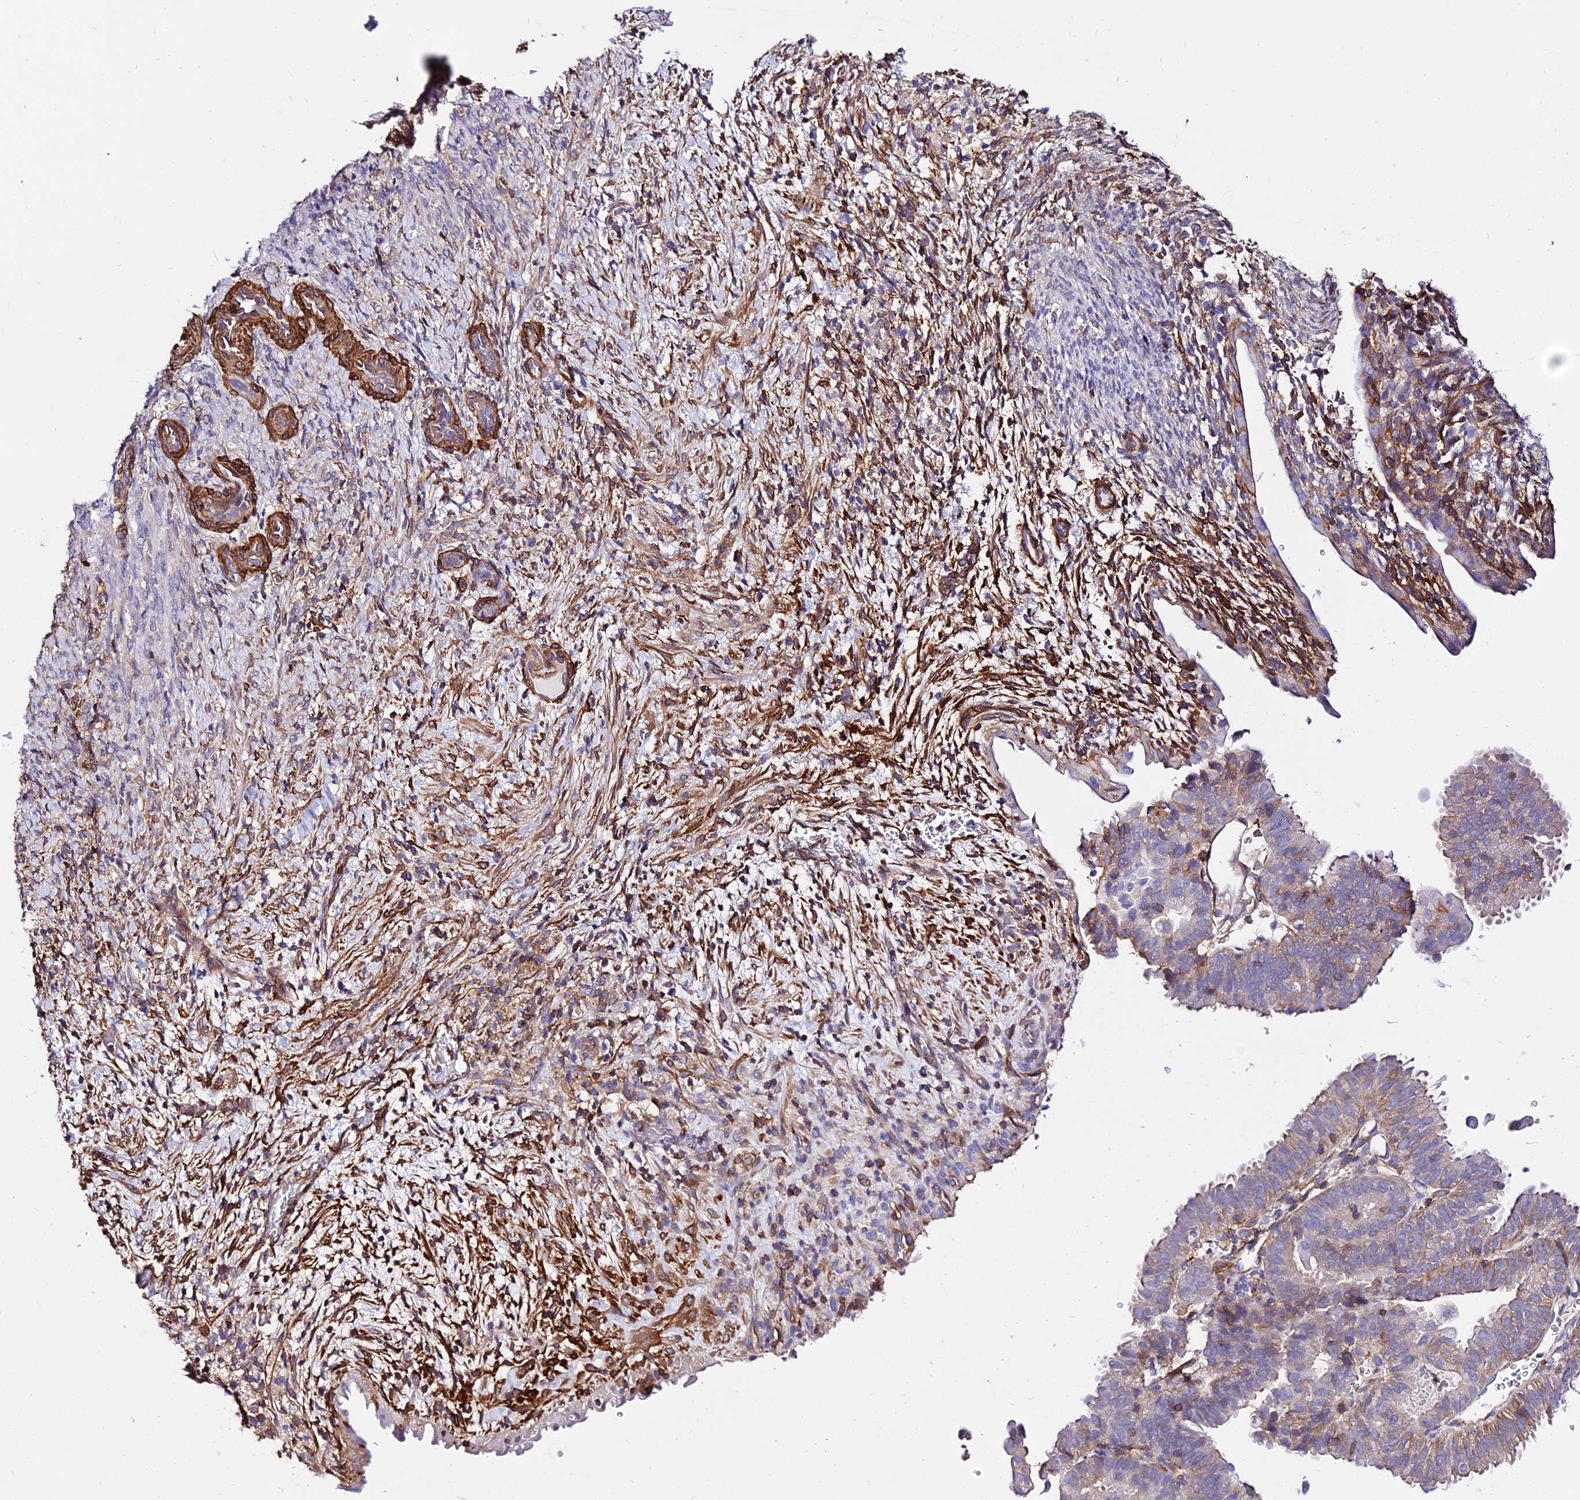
{"staining": {"intensity": "weak", "quantity": "25%-75%", "location": "cytoplasmic/membranous"}, "tissue": "endometrial cancer", "cell_type": "Tumor cells", "image_type": "cancer", "snomed": [{"axis": "morphology", "description": "Adenocarcinoma, NOS"}, {"axis": "topography", "description": "Endometrium"}], "caption": "High-power microscopy captured an immunohistochemistry micrograph of endometrial cancer (adenocarcinoma), revealing weak cytoplasmic/membranous positivity in approximately 25%-75% of tumor cells. (Stains: DAB (3,3'-diaminobenzidine) in brown, nuclei in blue, Microscopy: brightfield microscopy at high magnification).", "gene": "CSRP1", "patient": {"sex": "female", "age": 70}}